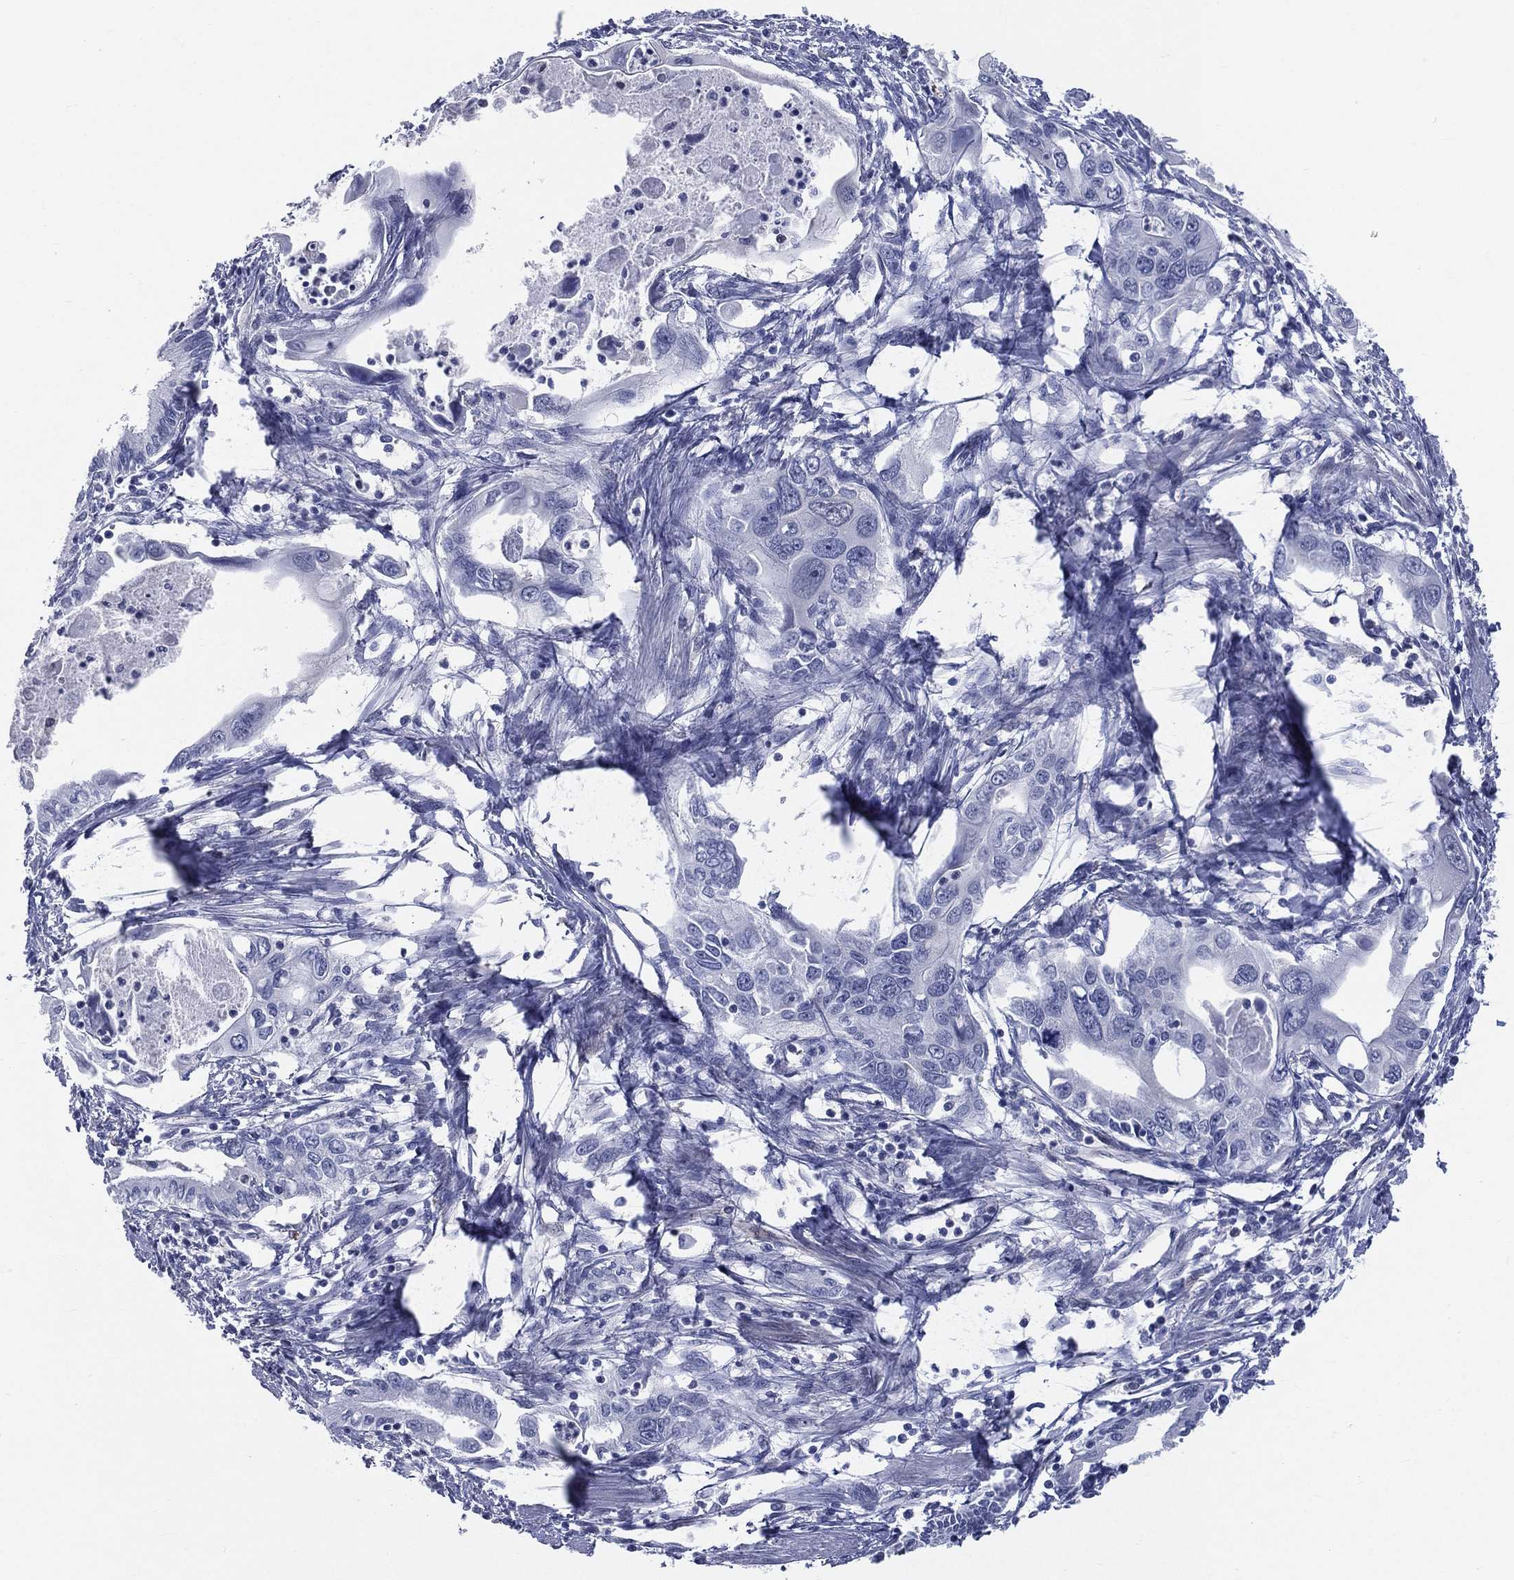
{"staining": {"intensity": "negative", "quantity": "none", "location": "none"}, "tissue": "pancreatic cancer", "cell_type": "Tumor cells", "image_type": "cancer", "snomed": [{"axis": "morphology", "description": "Adenocarcinoma, NOS"}, {"axis": "topography", "description": "Pancreas"}], "caption": "High magnification brightfield microscopy of pancreatic cancer stained with DAB (brown) and counterstained with hematoxylin (blue): tumor cells show no significant staining.", "gene": "AKAP3", "patient": {"sex": "male", "age": 60}}